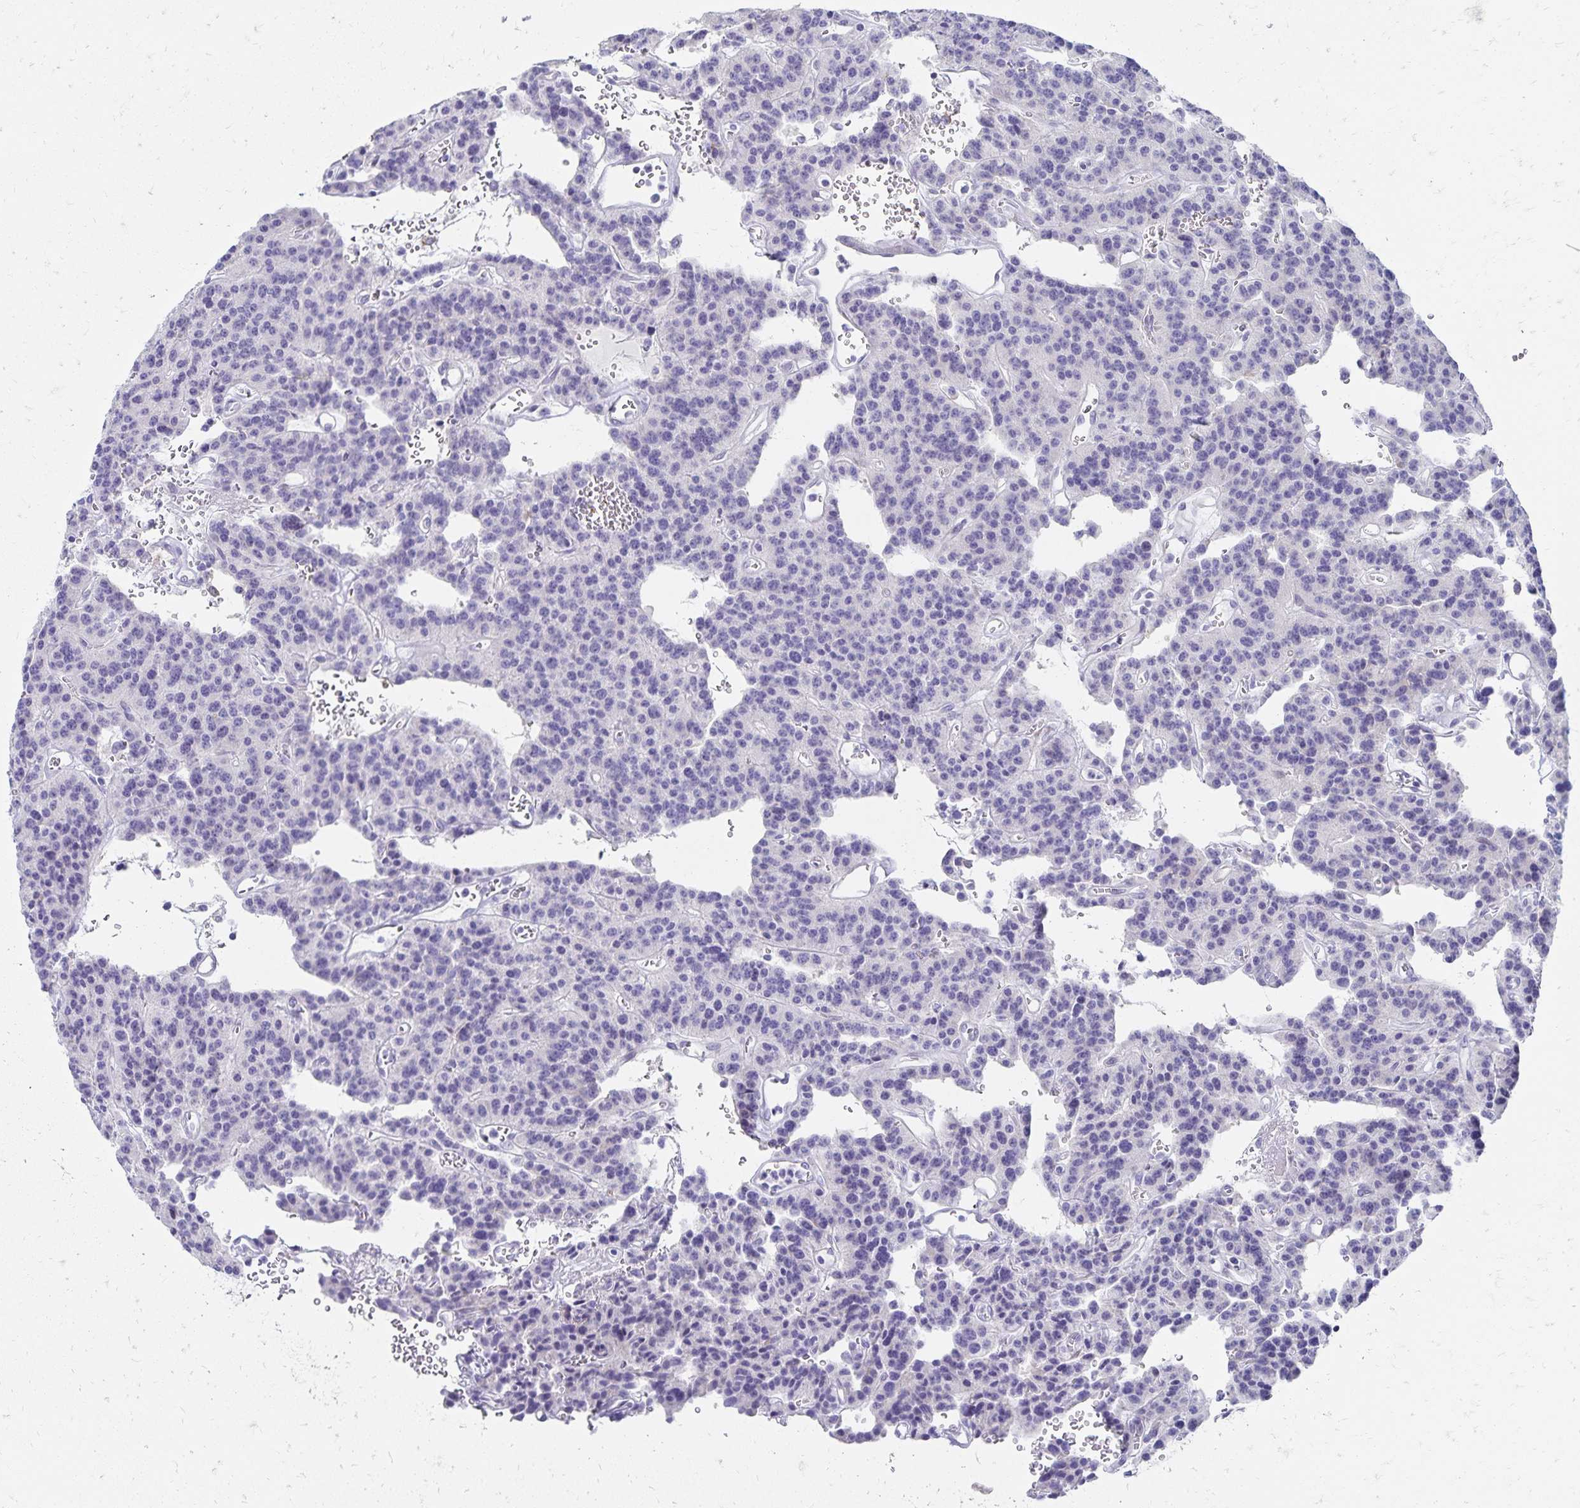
{"staining": {"intensity": "negative", "quantity": "none", "location": "none"}, "tissue": "carcinoid", "cell_type": "Tumor cells", "image_type": "cancer", "snomed": [{"axis": "morphology", "description": "Carcinoid, malignant, NOS"}, {"axis": "topography", "description": "Lung"}], "caption": "Immunohistochemistry (IHC) micrograph of carcinoid (malignant) stained for a protein (brown), which displays no expression in tumor cells.", "gene": "NECAP1", "patient": {"sex": "female", "age": 71}}